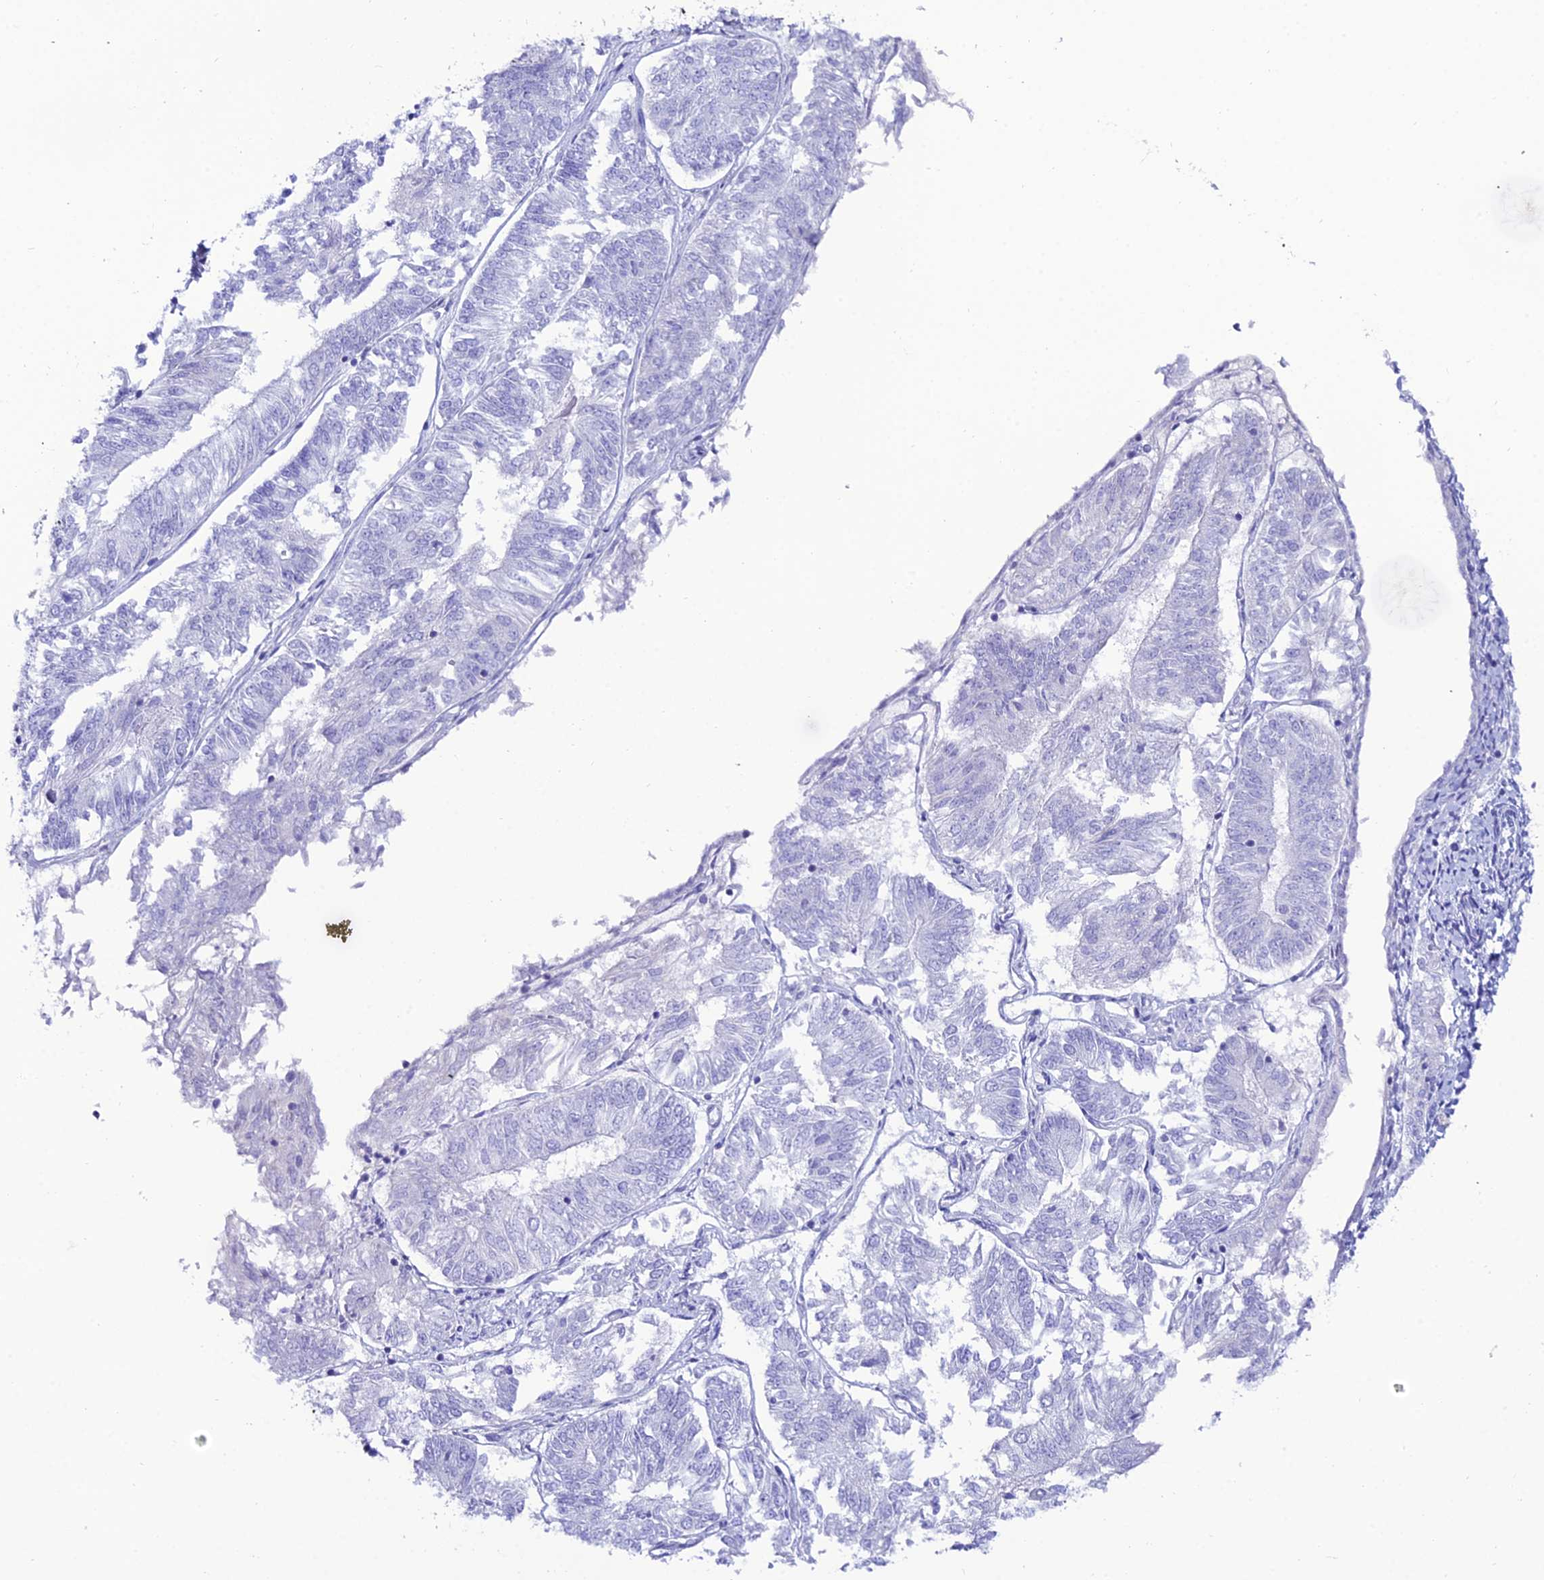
{"staining": {"intensity": "negative", "quantity": "none", "location": "none"}, "tissue": "endometrial cancer", "cell_type": "Tumor cells", "image_type": "cancer", "snomed": [{"axis": "morphology", "description": "Adenocarcinoma, NOS"}, {"axis": "topography", "description": "Endometrium"}], "caption": "Immunohistochemistry (IHC) image of endometrial cancer (adenocarcinoma) stained for a protein (brown), which displays no staining in tumor cells.", "gene": "OR4D5", "patient": {"sex": "female", "age": 58}}